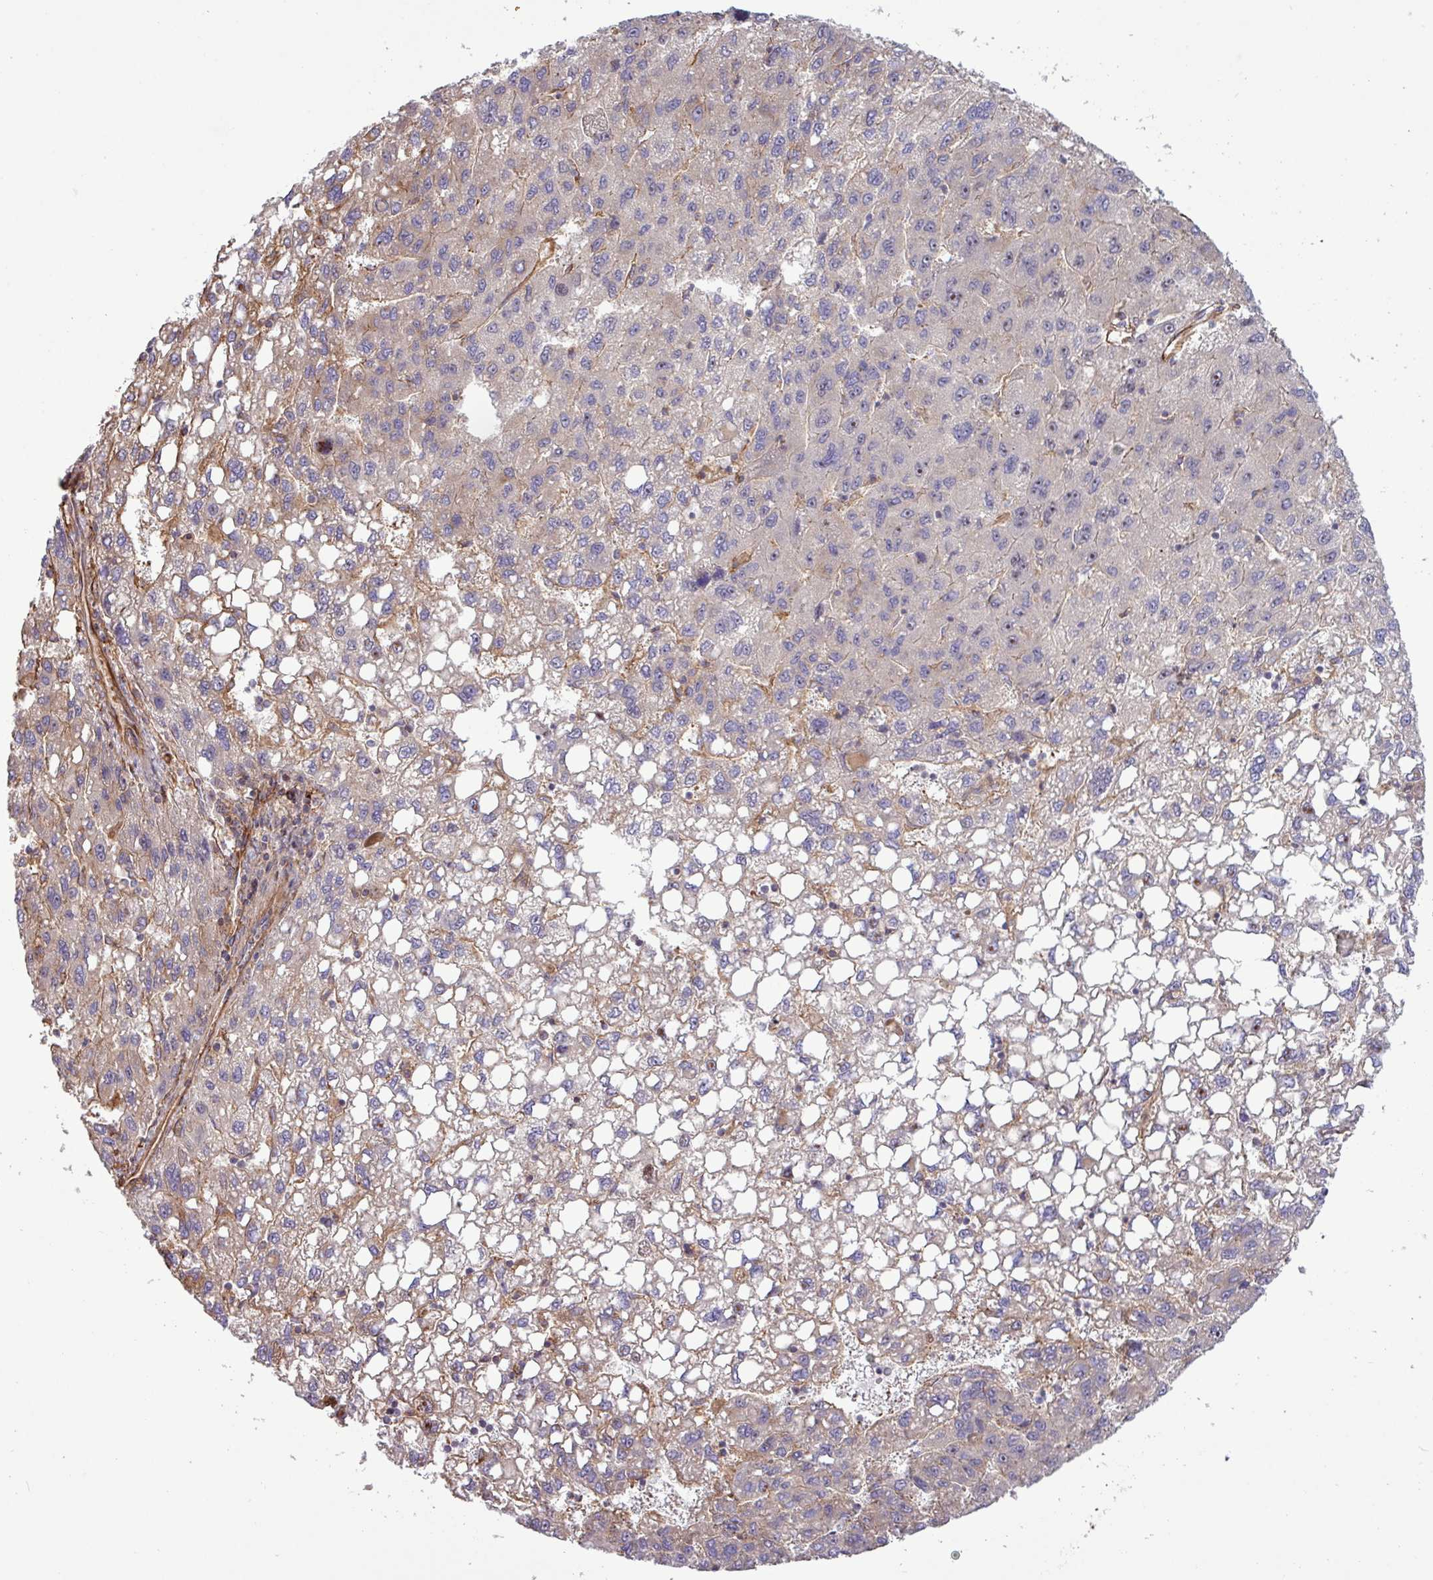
{"staining": {"intensity": "weak", "quantity": "<25%", "location": "cytoplasmic/membranous"}, "tissue": "liver cancer", "cell_type": "Tumor cells", "image_type": "cancer", "snomed": [{"axis": "morphology", "description": "Carcinoma, Hepatocellular, NOS"}, {"axis": "topography", "description": "Liver"}], "caption": "There is no significant expression in tumor cells of liver hepatocellular carcinoma.", "gene": "ZNF300", "patient": {"sex": "female", "age": 82}}